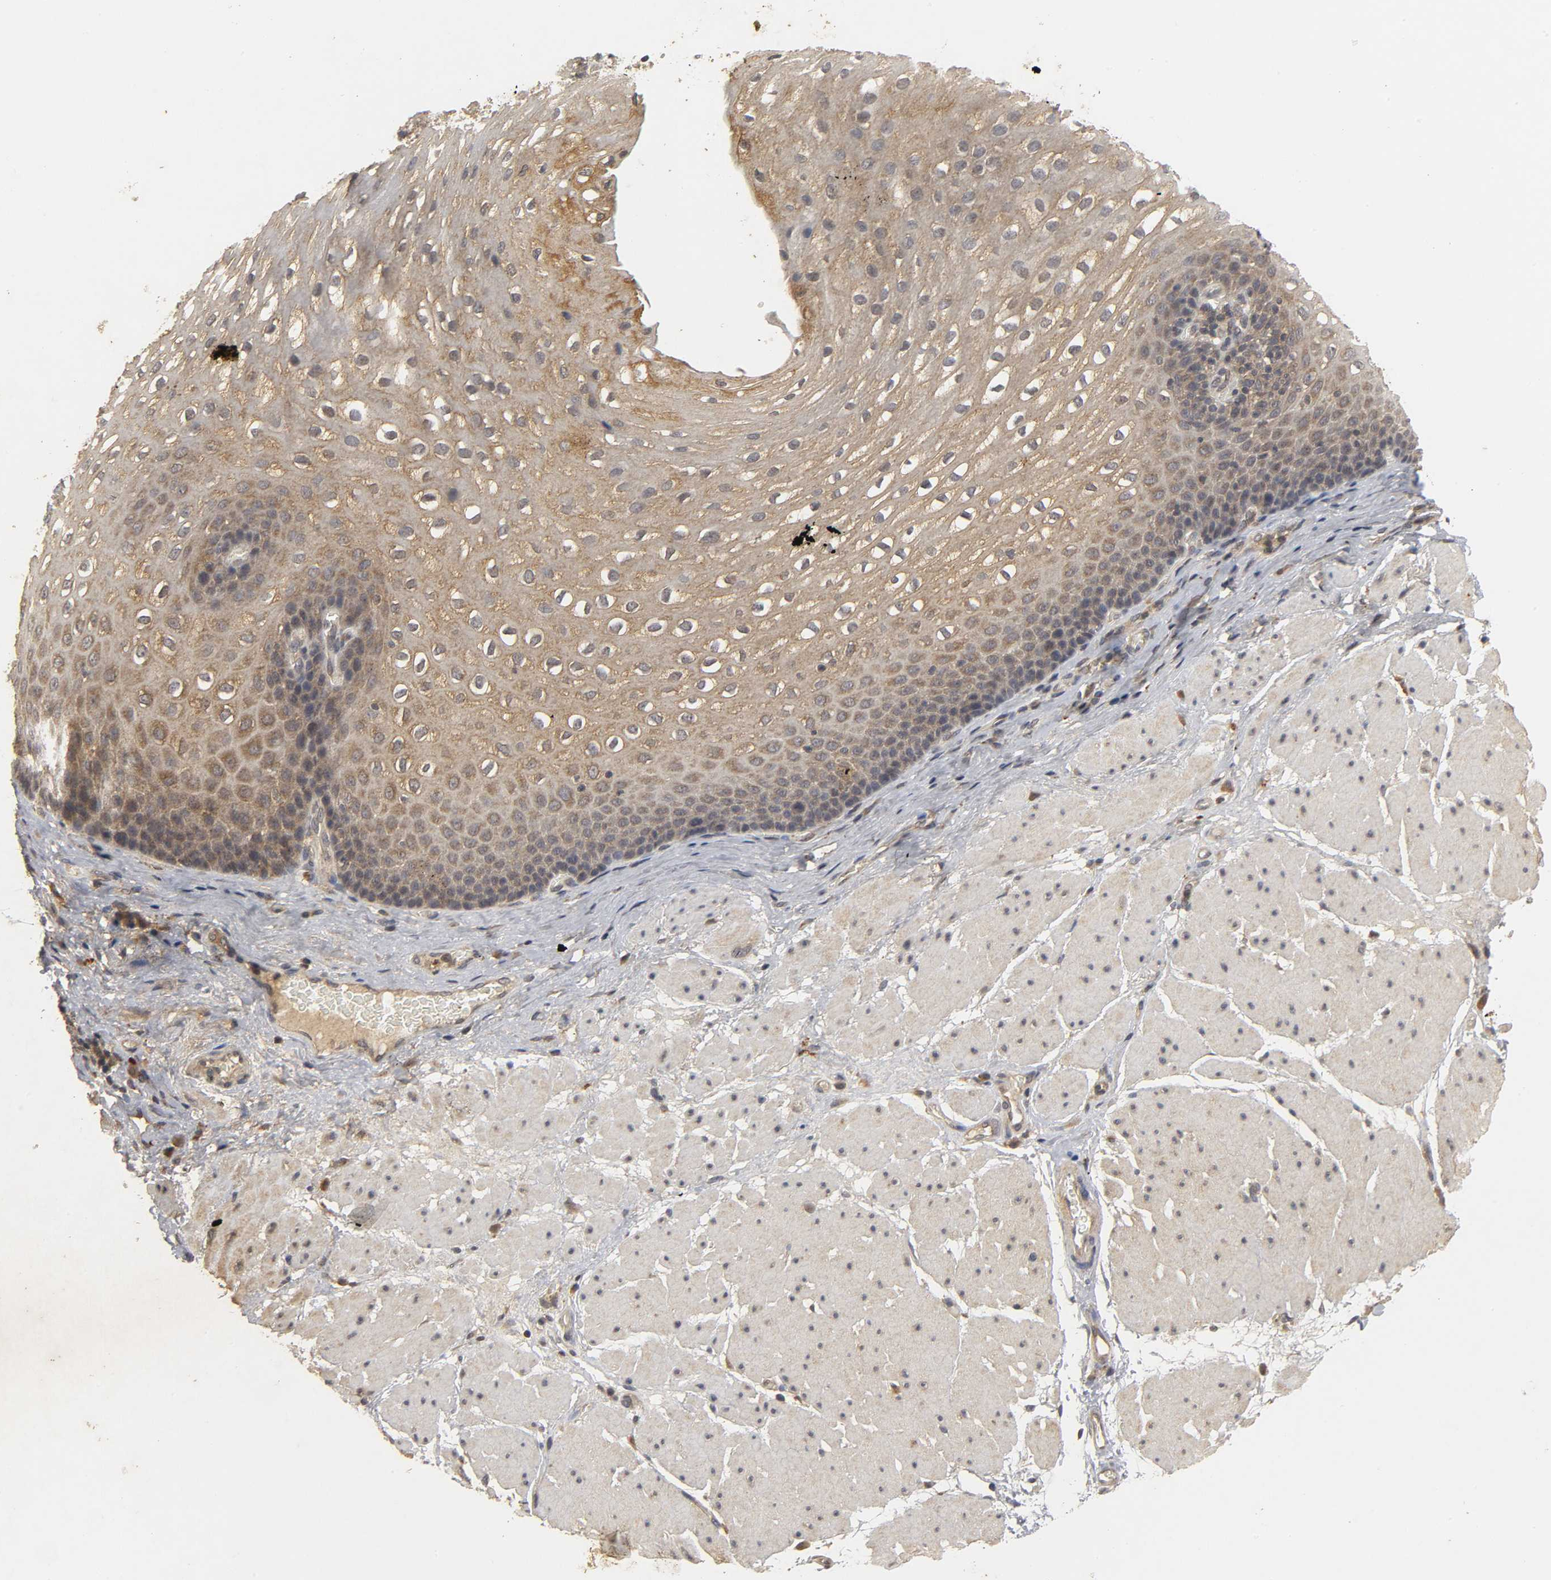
{"staining": {"intensity": "moderate", "quantity": ">75%", "location": "cytoplasmic/membranous"}, "tissue": "esophagus", "cell_type": "Squamous epithelial cells", "image_type": "normal", "snomed": [{"axis": "morphology", "description": "Normal tissue, NOS"}, {"axis": "topography", "description": "Esophagus"}], "caption": "Brown immunohistochemical staining in benign human esophagus shows moderate cytoplasmic/membranous expression in about >75% of squamous epithelial cells. (brown staining indicates protein expression, while blue staining denotes nuclei).", "gene": "TRAF6", "patient": {"sex": "male", "age": 48}}